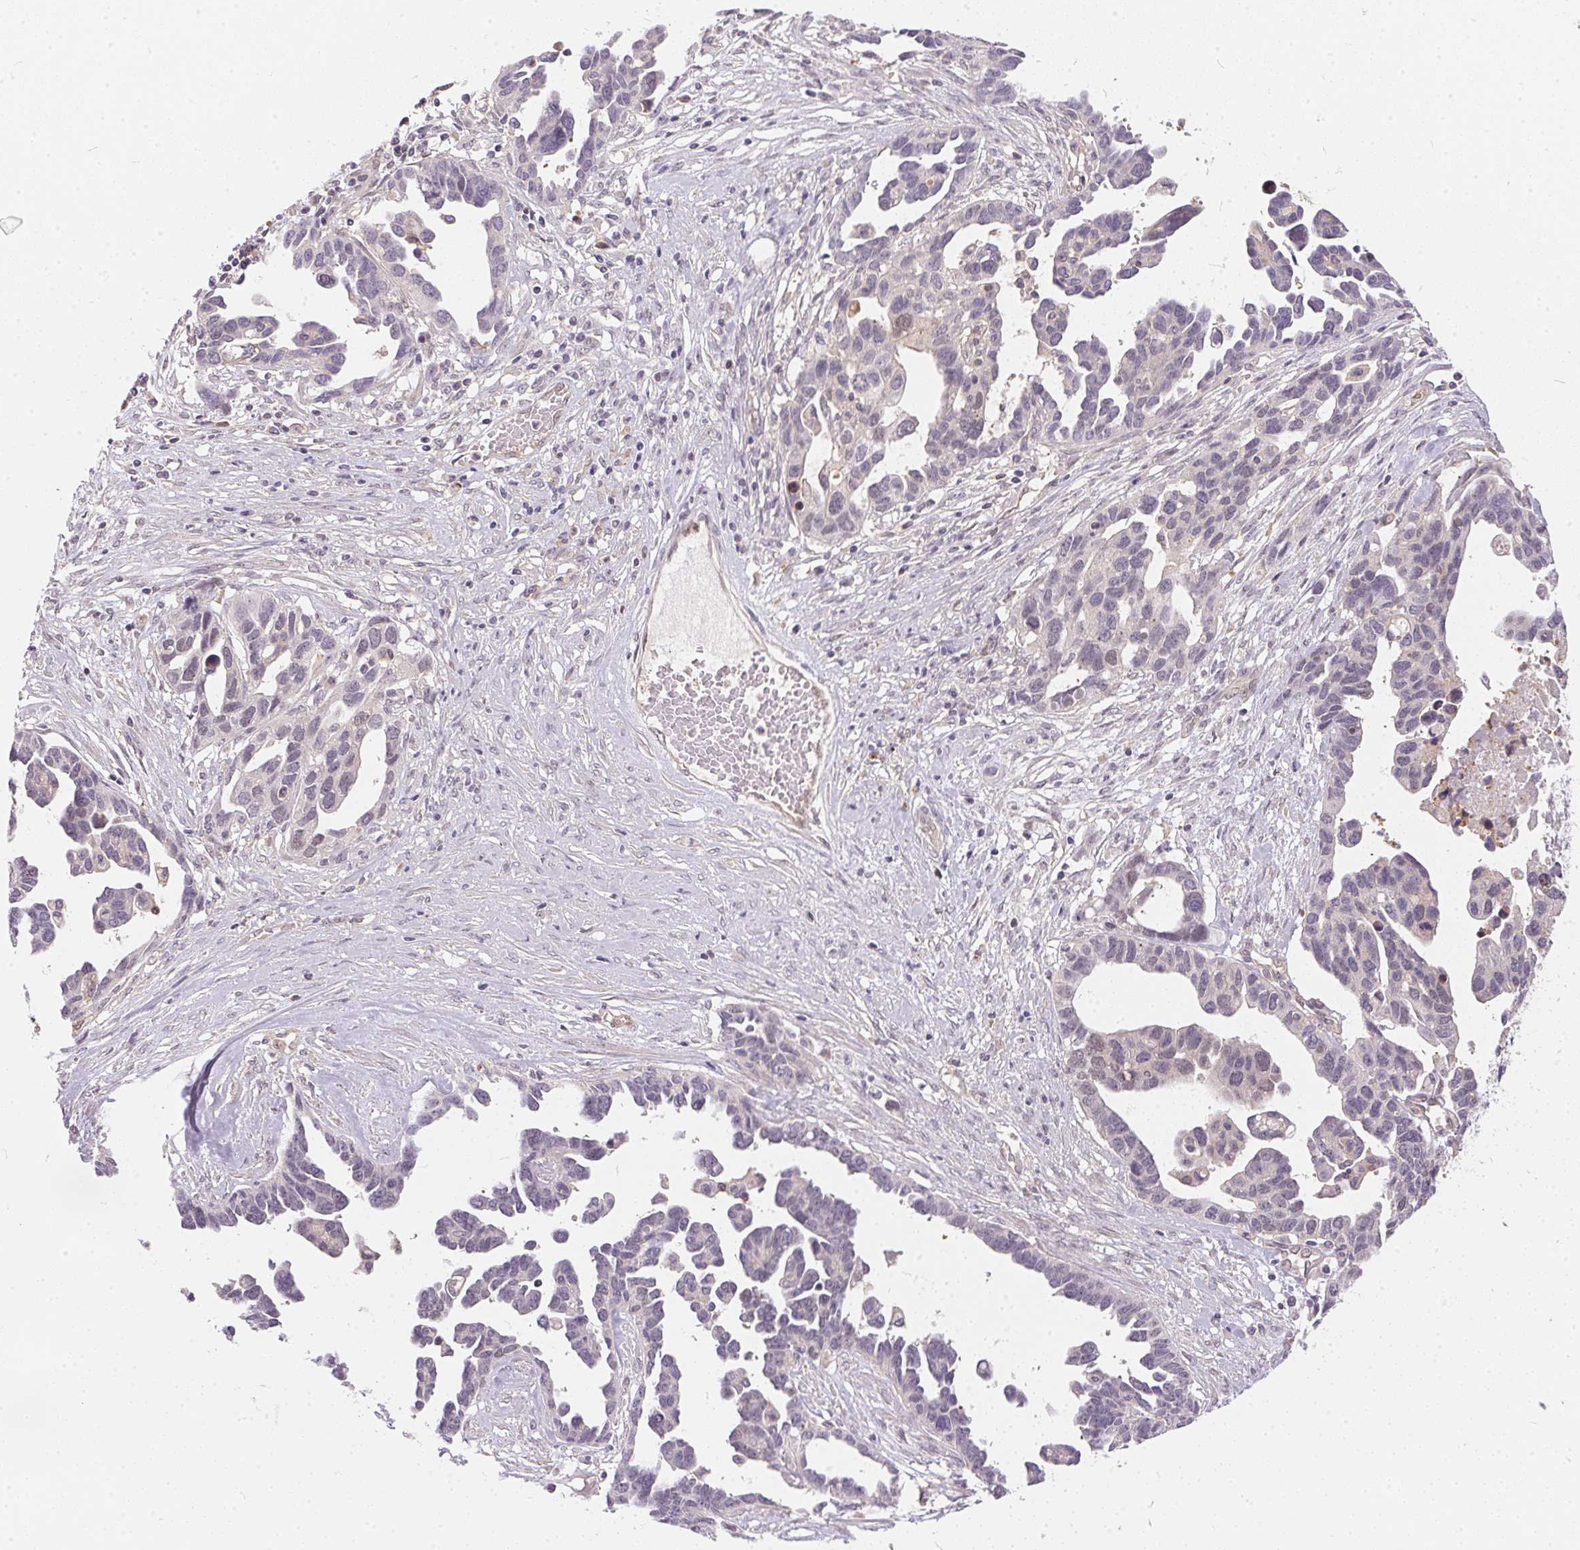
{"staining": {"intensity": "negative", "quantity": "none", "location": "none"}, "tissue": "ovarian cancer", "cell_type": "Tumor cells", "image_type": "cancer", "snomed": [{"axis": "morphology", "description": "Cystadenocarcinoma, serous, NOS"}, {"axis": "topography", "description": "Ovary"}], "caption": "Micrograph shows no protein positivity in tumor cells of ovarian cancer tissue.", "gene": "BLMH", "patient": {"sex": "female", "age": 54}}